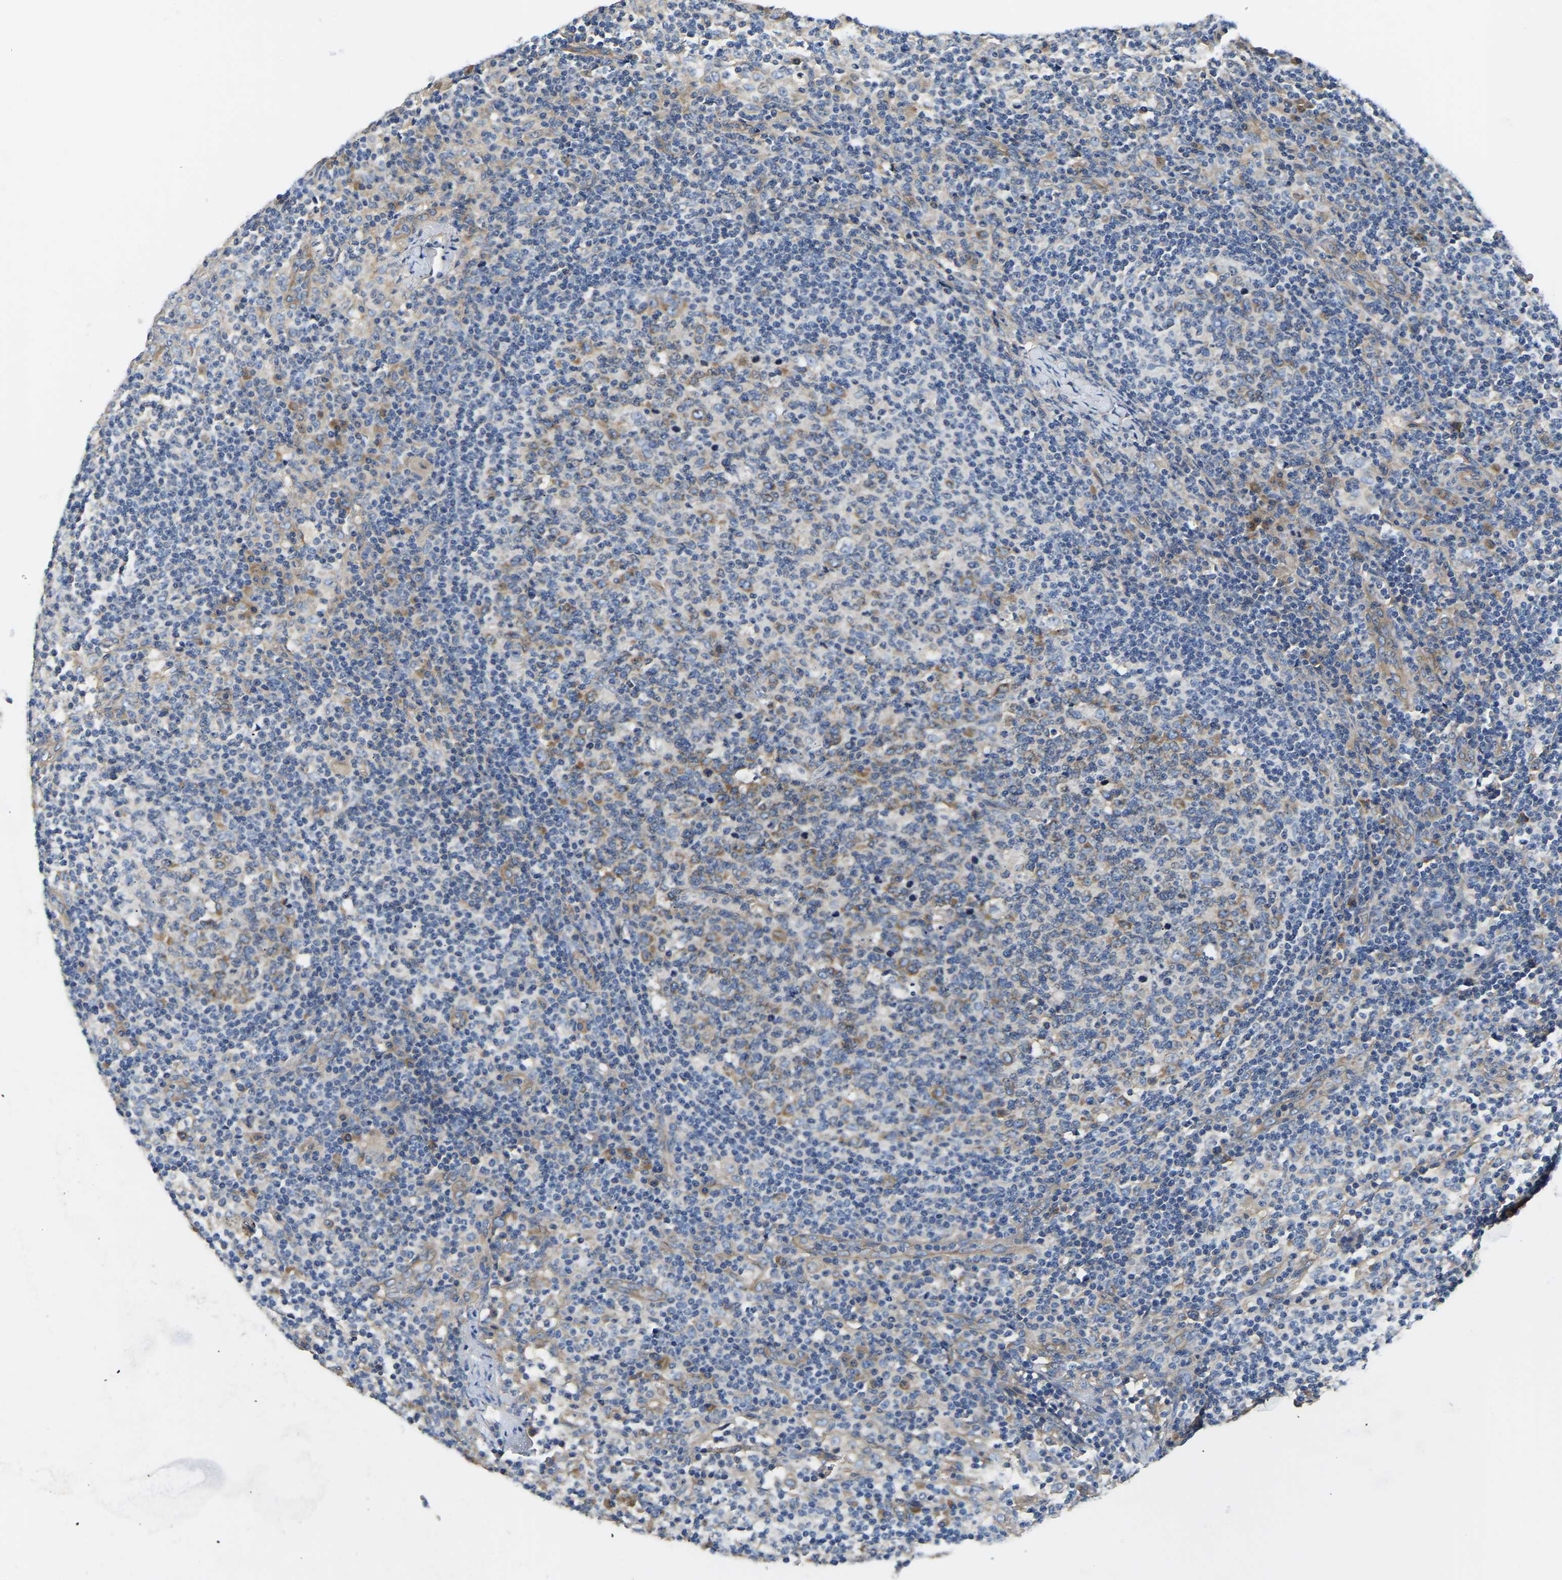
{"staining": {"intensity": "moderate", "quantity": "25%-75%", "location": "cytoplasmic/membranous"}, "tissue": "lymph node", "cell_type": "Germinal center cells", "image_type": "normal", "snomed": [{"axis": "morphology", "description": "Normal tissue, NOS"}, {"axis": "morphology", "description": "Inflammation, NOS"}, {"axis": "topography", "description": "Lymph node"}], "caption": "Immunohistochemistry micrograph of benign human lymph node stained for a protein (brown), which displays medium levels of moderate cytoplasmic/membranous staining in approximately 25%-75% of germinal center cells.", "gene": "CSDE1", "patient": {"sex": "male", "age": 55}}